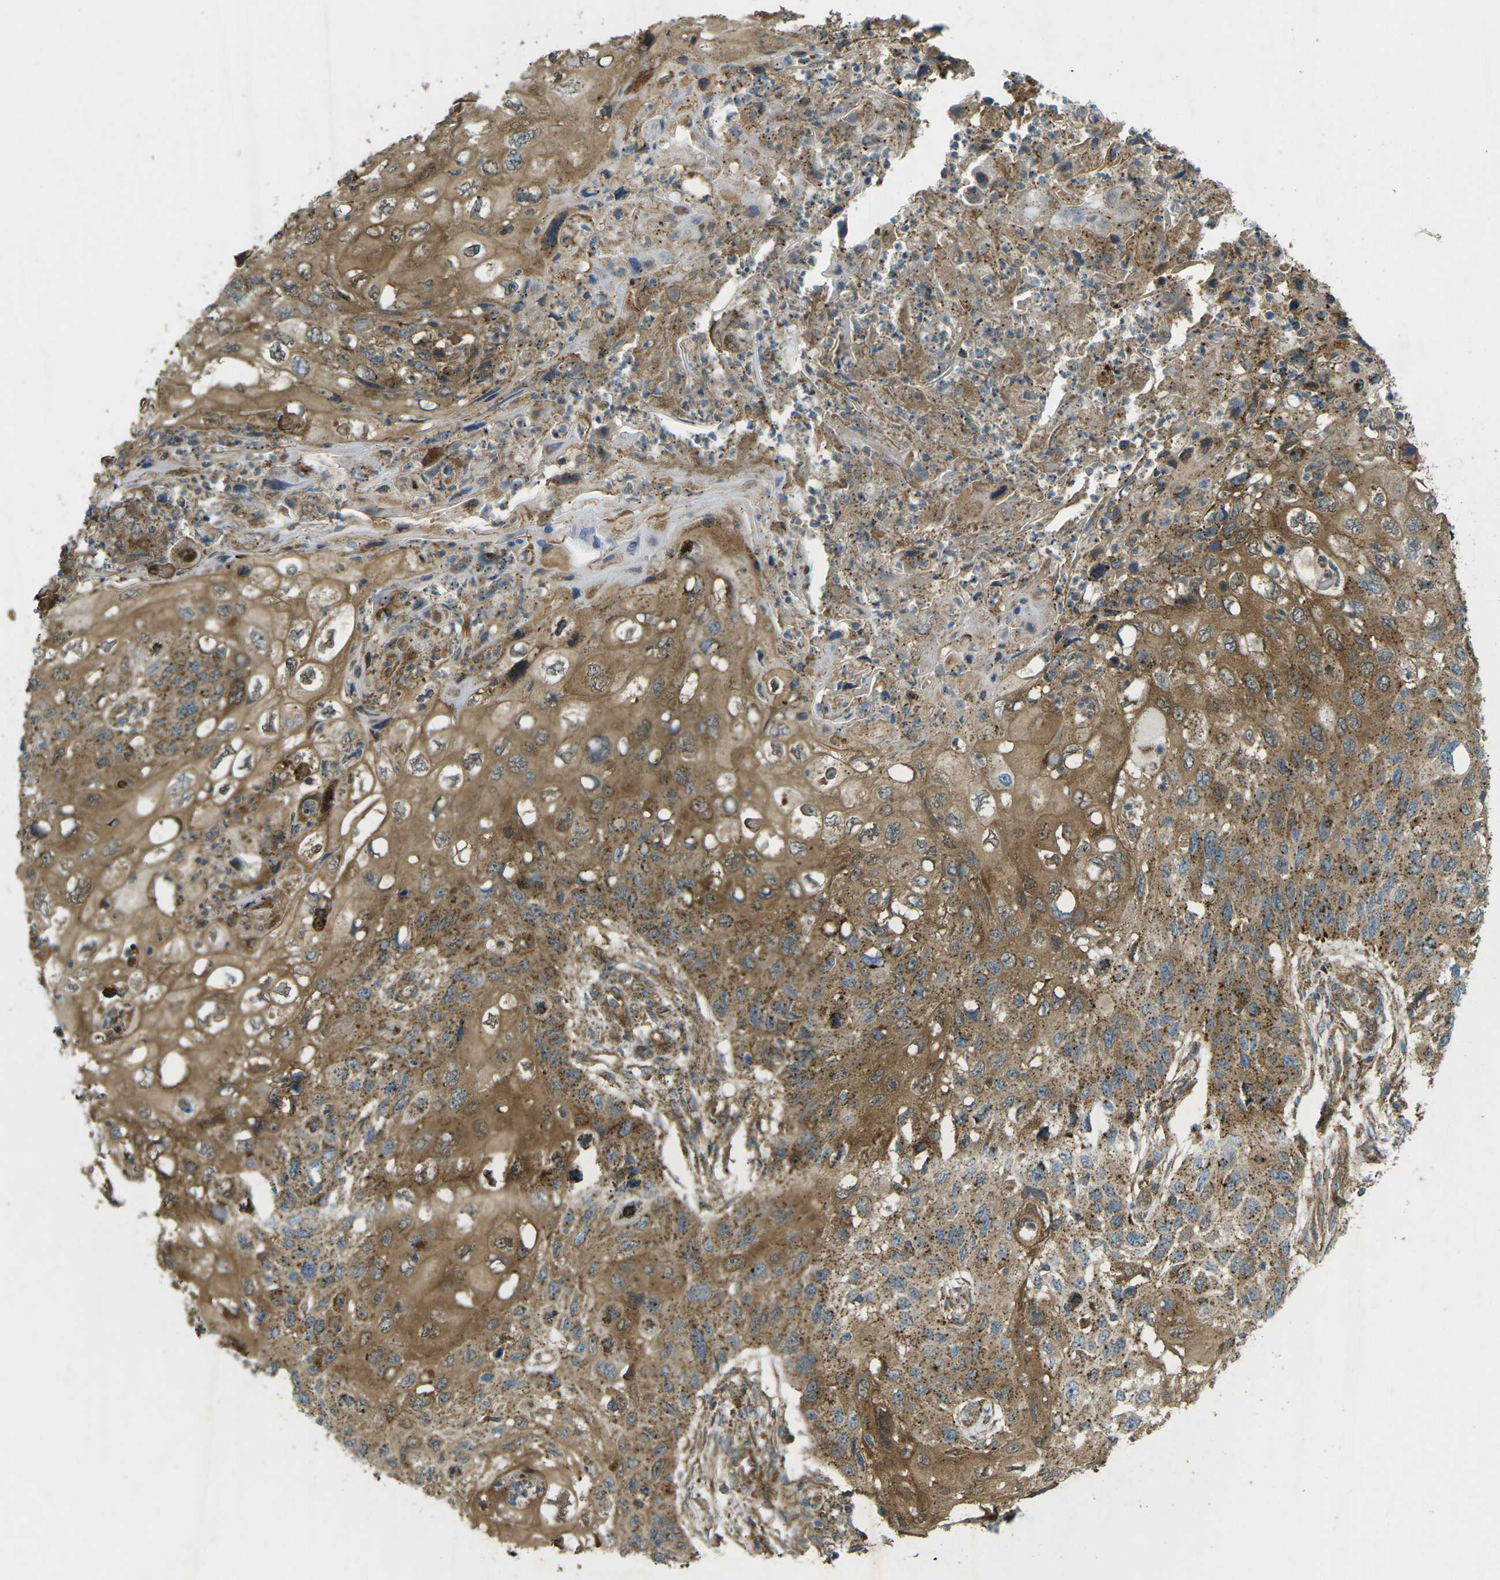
{"staining": {"intensity": "moderate", "quantity": ">75%", "location": "cytoplasmic/membranous"}, "tissue": "cervical cancer", "cell_type": "Tumor cells", "image_type": "cancer", "snomed": [{"axis": "morphology", "description": "Squamous cell carcinoma, NOS"}, {"axis": "topography", "description": "Cervix"}], "caption": "Moderate cytoplasmic/membranous positivity is appreciated in about >75% of tumor cells in cervical cancer (squamous cell carcinoma).", "gene": "CHMP3", "patient": {"sex": "female", "age": 70}}